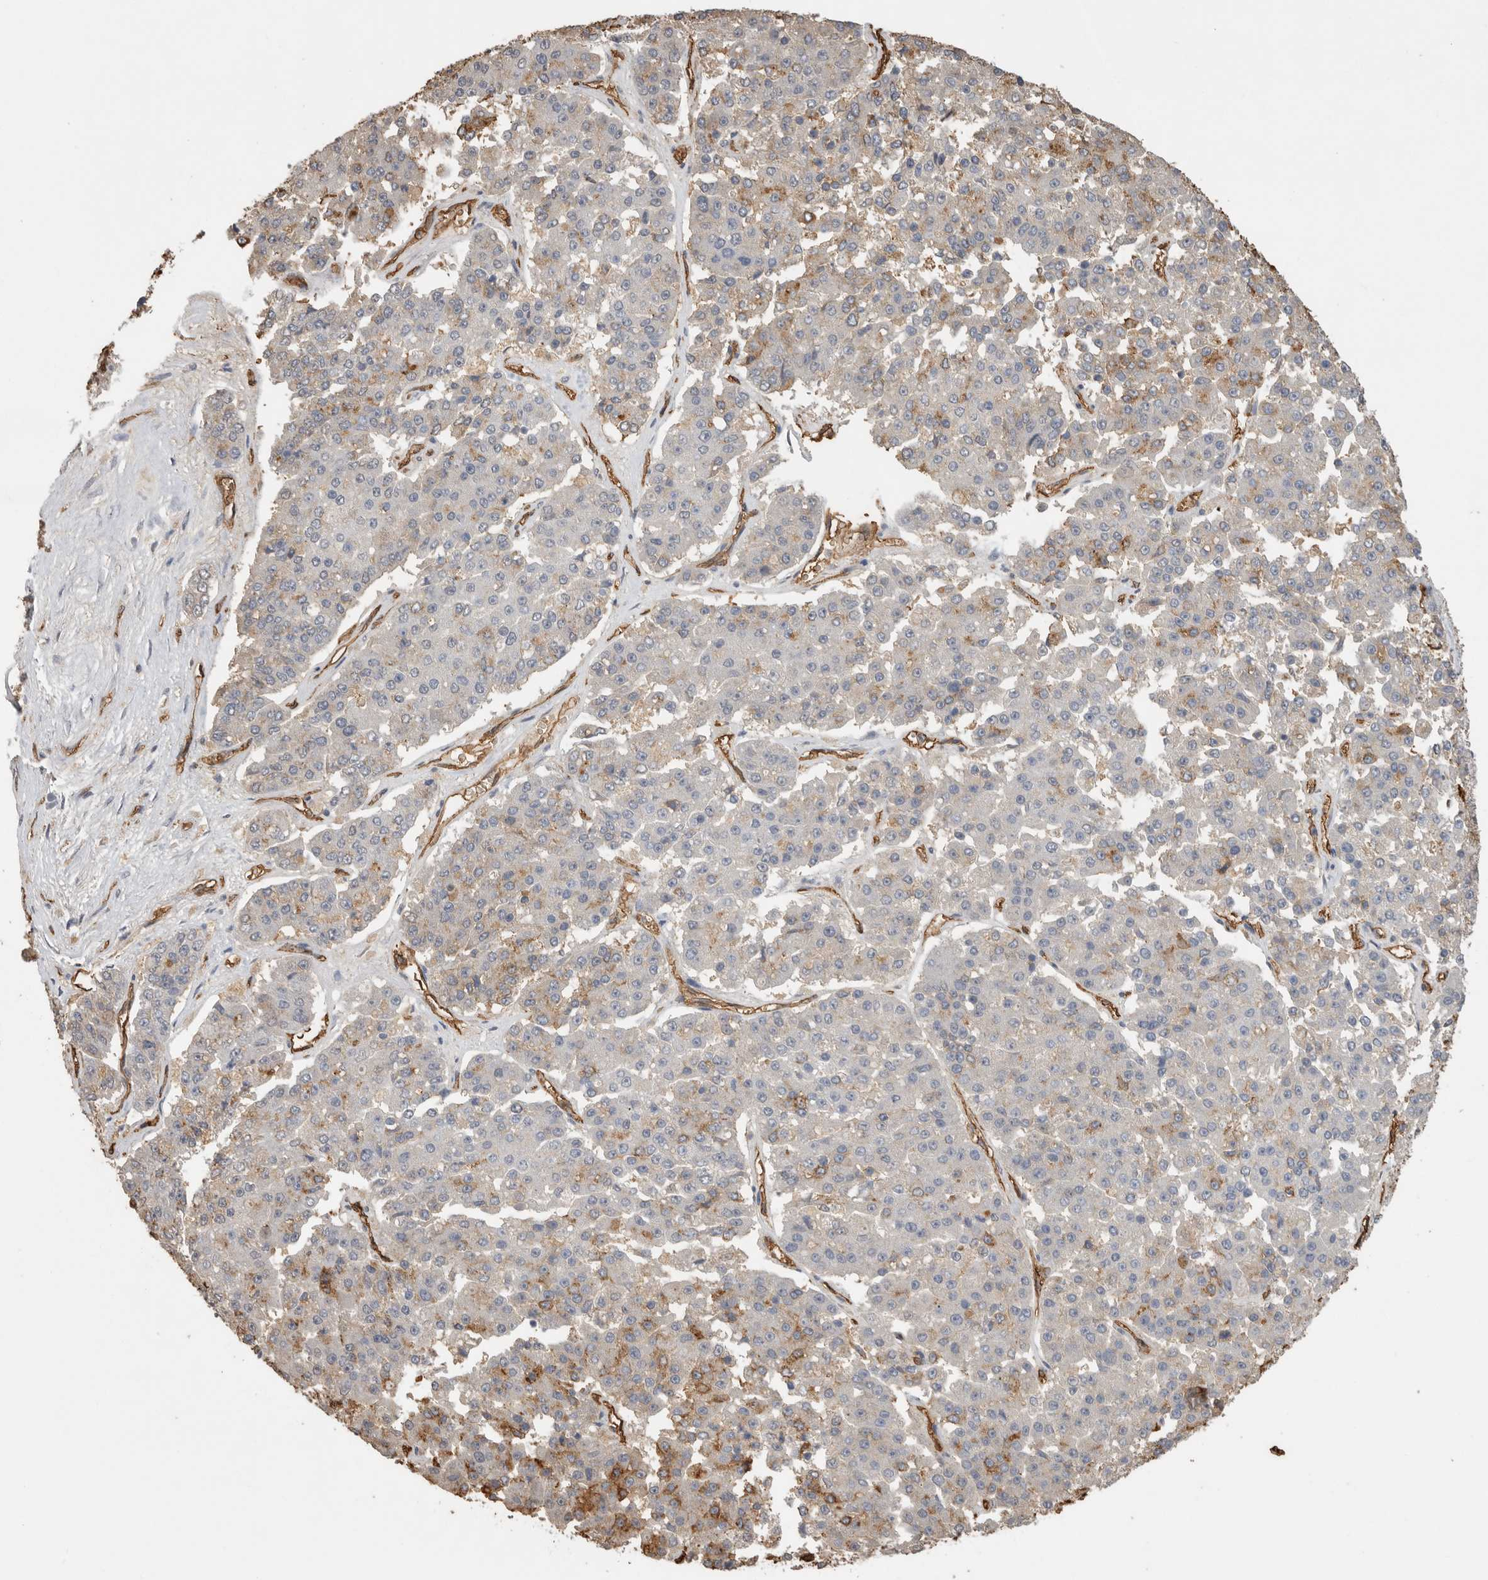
{"staining": {"intensity": "weak", "quantity": "<25%", "location": "cytoplasmic/membranous"}, "tissue": "pancreatic cancer", "cell_type": "Tumor cells", "image_type": "cancer", "snomed": [{"axis": "morphology", "description": "Adenocarcinoma, NOS"}, {"axis": "topography", "description": "Pancreas"}], "caption": "Immunohistochemistry (IHC) micrograph of neoplastic tissue: human pancreatic cancer (adenocarcinoma) stained with DAB (3,3'-diaminobenzidine) exhibits no significant protein expression in tumor cells.", "gene": "IL27", "patient": {"sex": "male", "age": 50}}